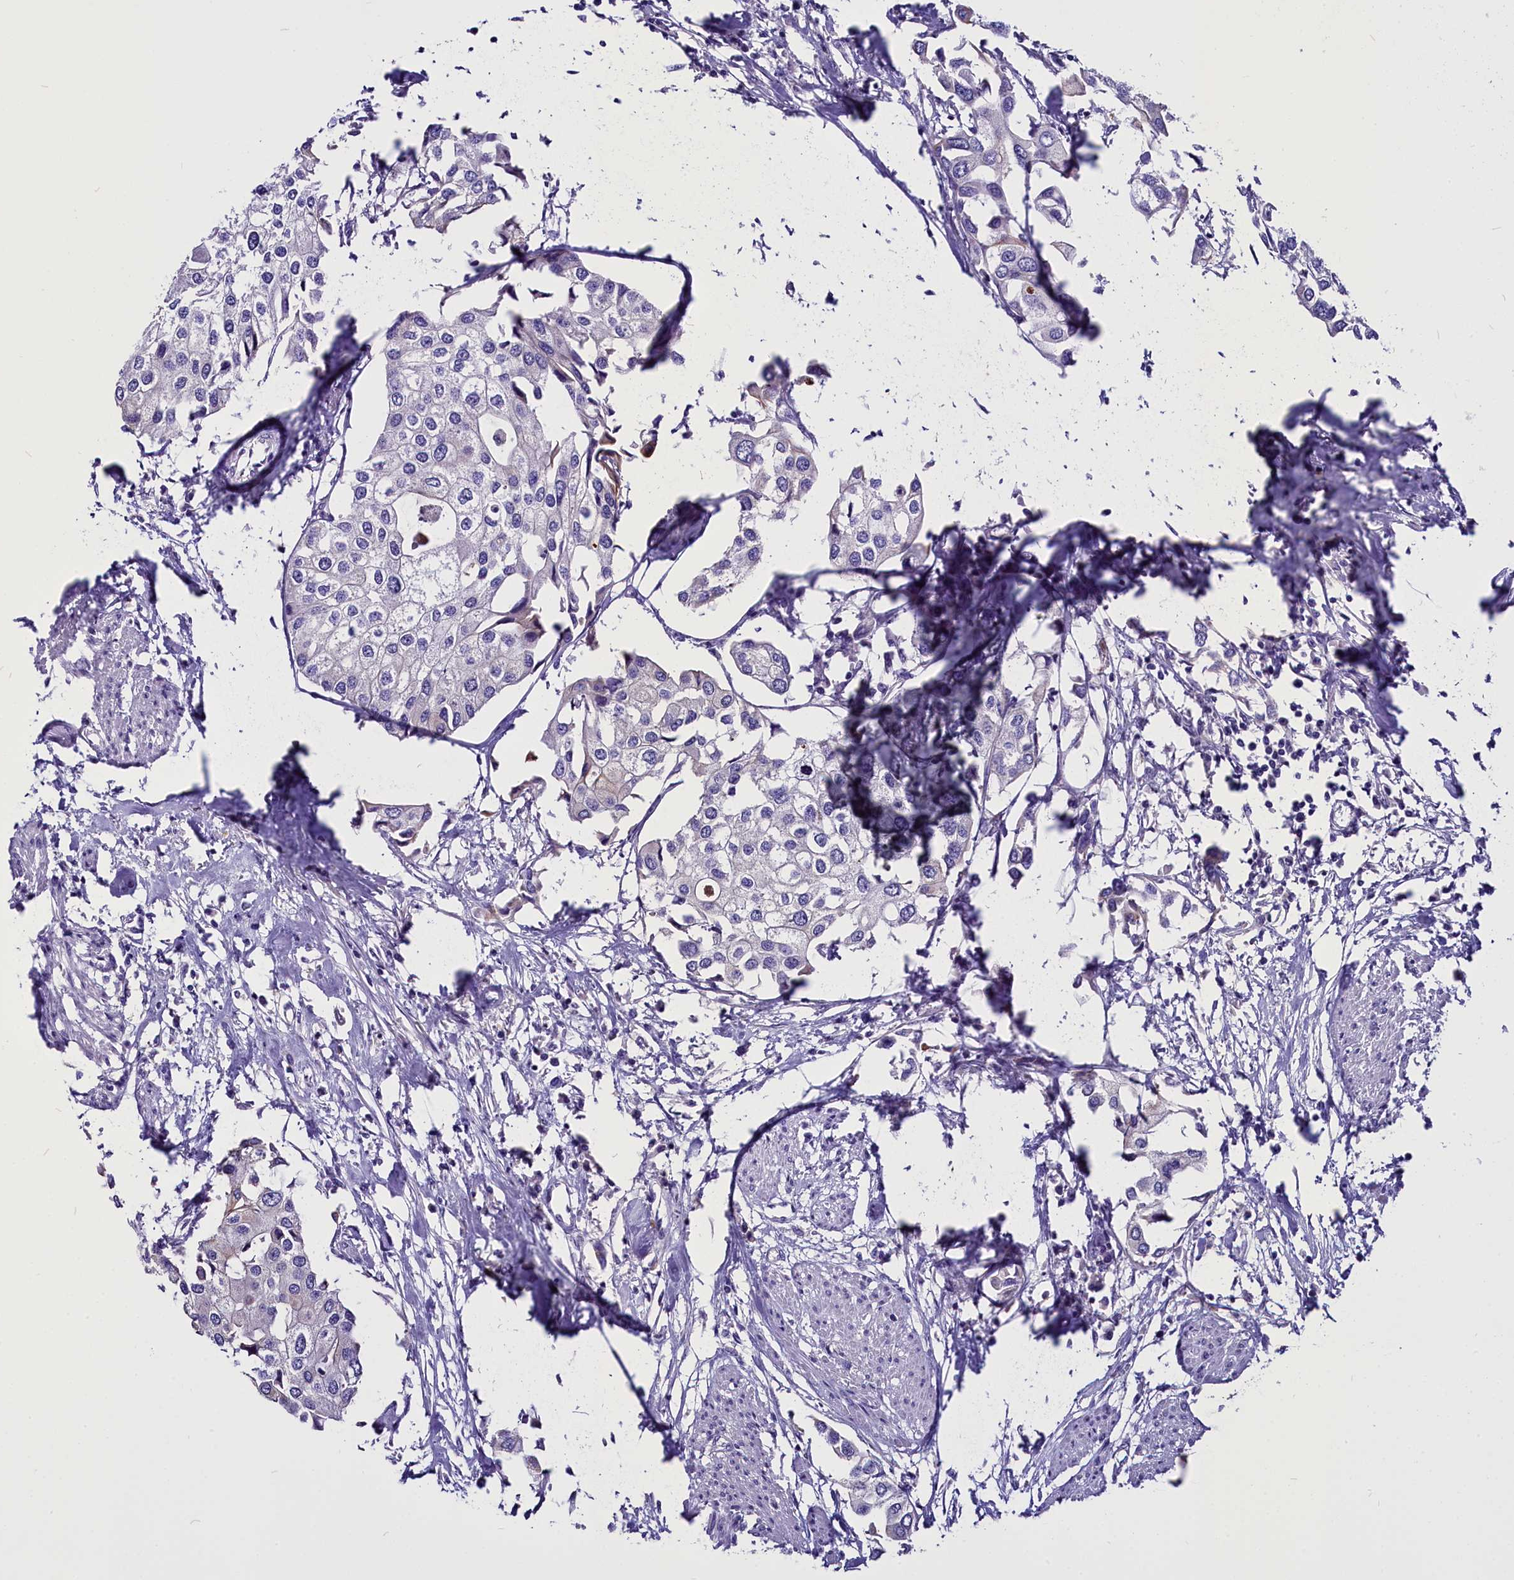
{"staining": {"intensity": "negative", "quantity": "none", "location": "none"}, "tissue": "urothelial cancer", "cell_type": "Tumor cells", "image_type": "cancer", "snomed": [{"axis": "morphology", "description": "Urothelial carcinoma, High grade"}, {"axis": "topography", "description": "Urinary bladder"}], "caption": "An image of human urothelial cancer is negative for staining in tumor cells.", "gene": "CEP170", "patient": {"sex": "male", "age": 64}}